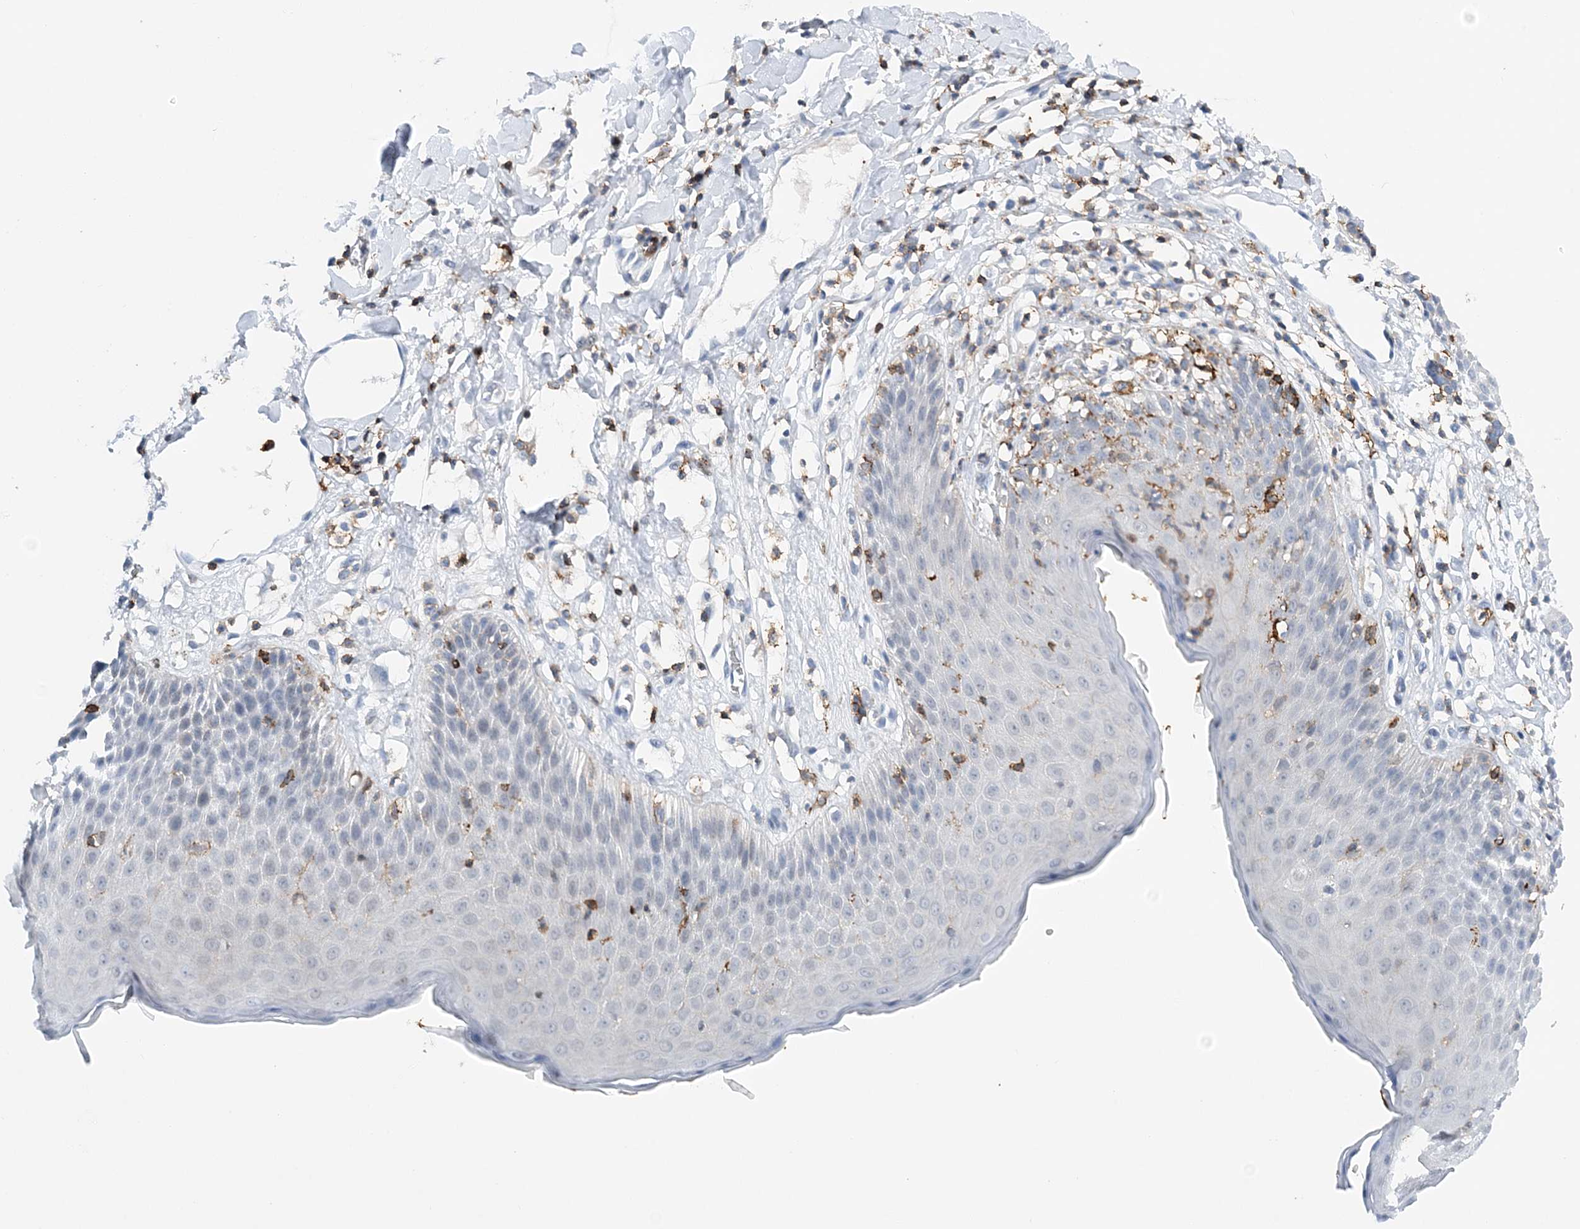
{"staining": {"intensity": "moderate", "quantity": "<25%", "location": "cytoplasmic/membranous,nuclear"}, "tissue": "skin", "cell_type": "Epidermal cells", "image_type": "normal", "snomed": [{"axis": "morphology", "description": "Normal tissue, NOS"}, {"axis": "topography", "description": "Vulva"}], "caption": "Immunohistochemical staining of normal human skin shows low levels of moderate cytoplasmic/membranous,nuclear positivity in about <25% of epidermal cells. The staining was performed using DAB (3,3'-diaminobenzidine), with brown indicating positive protein expression. Nuclei are stained blue with hematoxylin.", "gene": "PRMT9", "patient": {"sex": "female", "age": 68}}